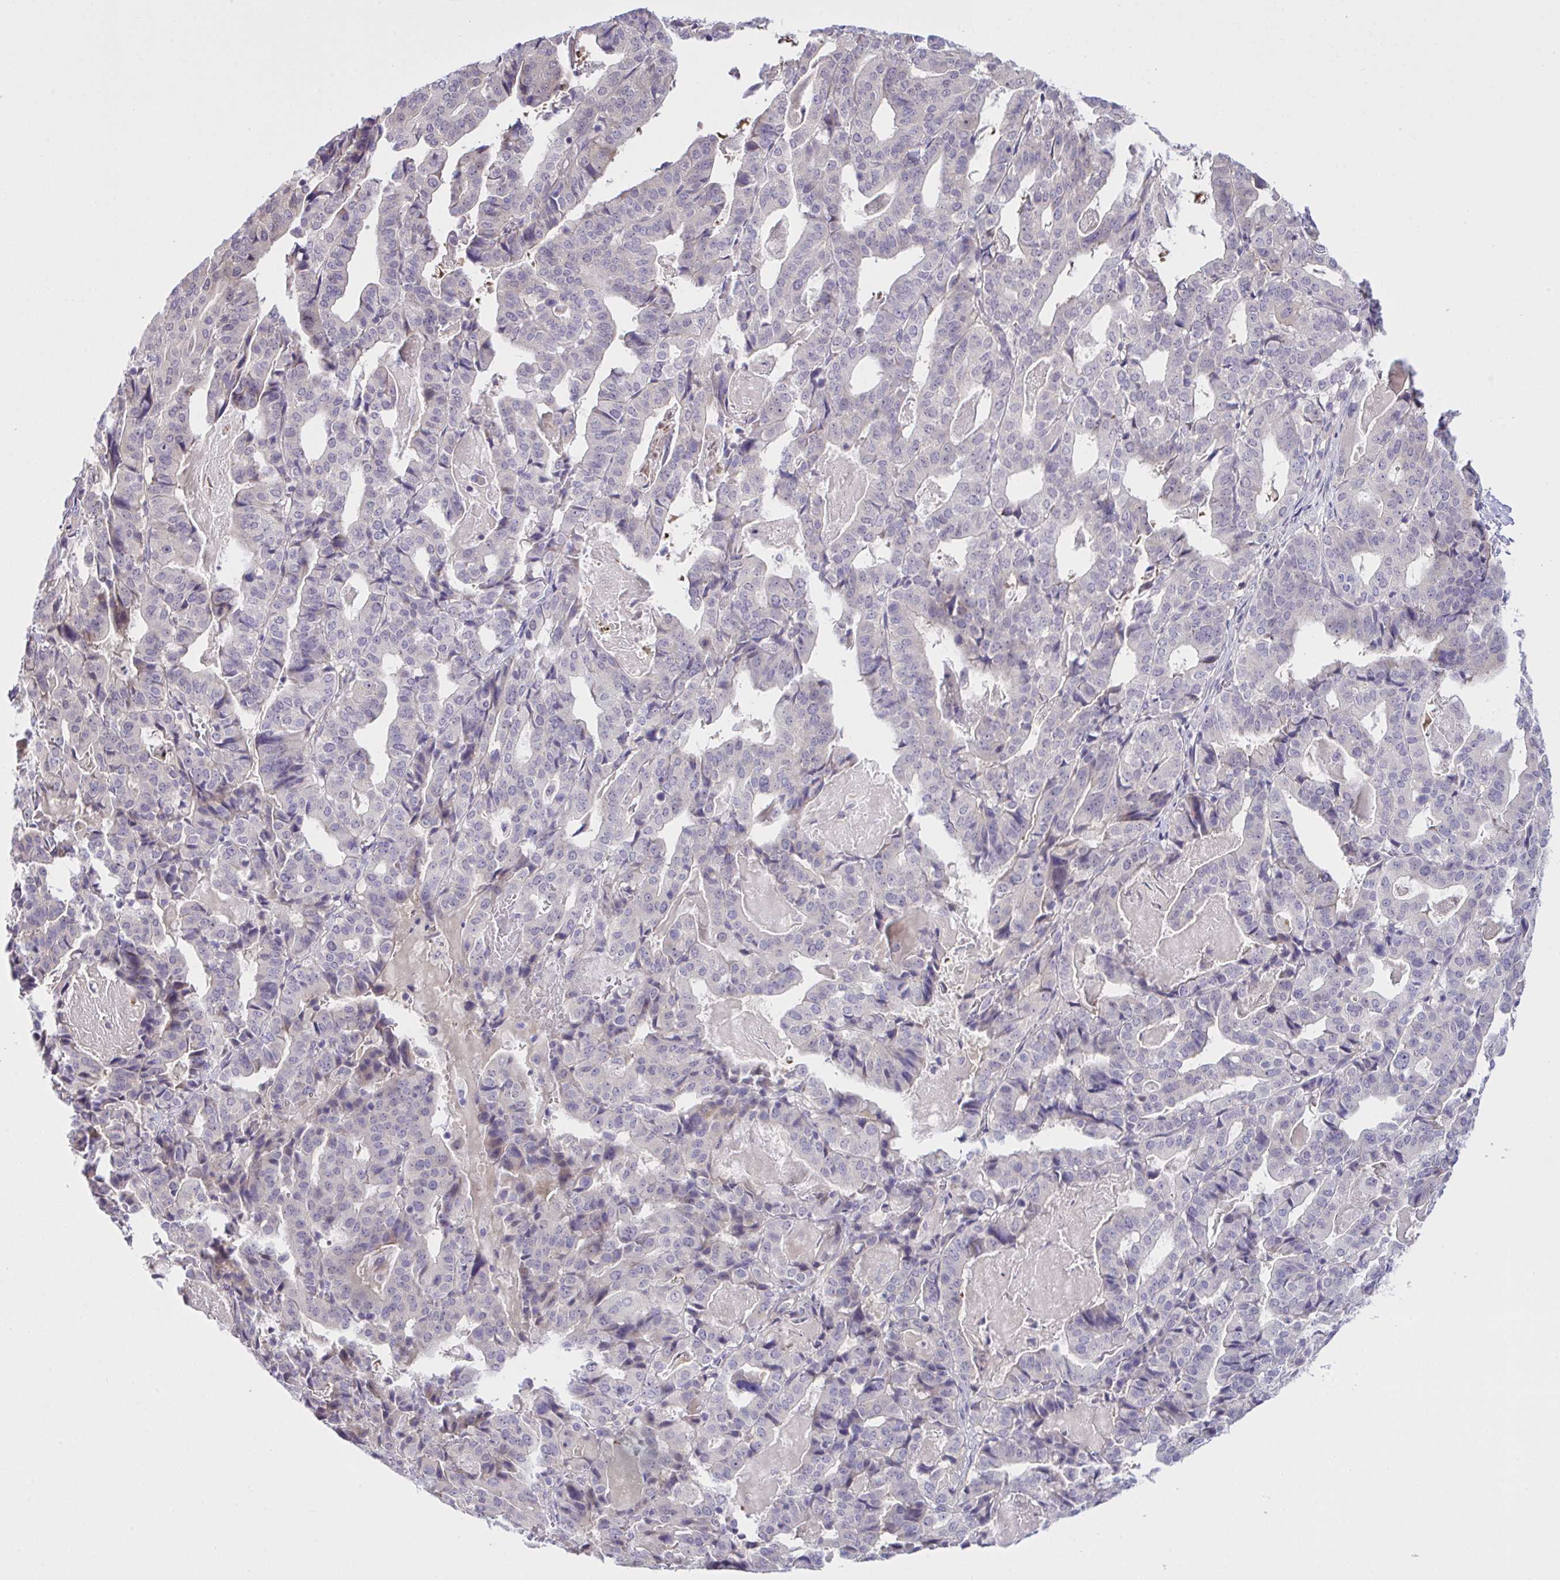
{"staining": {"intensity": "negative", "quantity": "none", "location": "none"}, "tissue": "stomach cancer", "cell_type": "Tumor cells", "image_type": "cancer", "snomed": [{"axis": "morphology", "description": "Adenocarcinoma, NOS"}, {"axis": "topography", "description": "Stomach"}], "caption": "Tumor cells show no significant expression in stomach cancer (adenocarcinoma).", "gene": "SYNPO2L", "patient": {"sex": "male", "age": 48}}